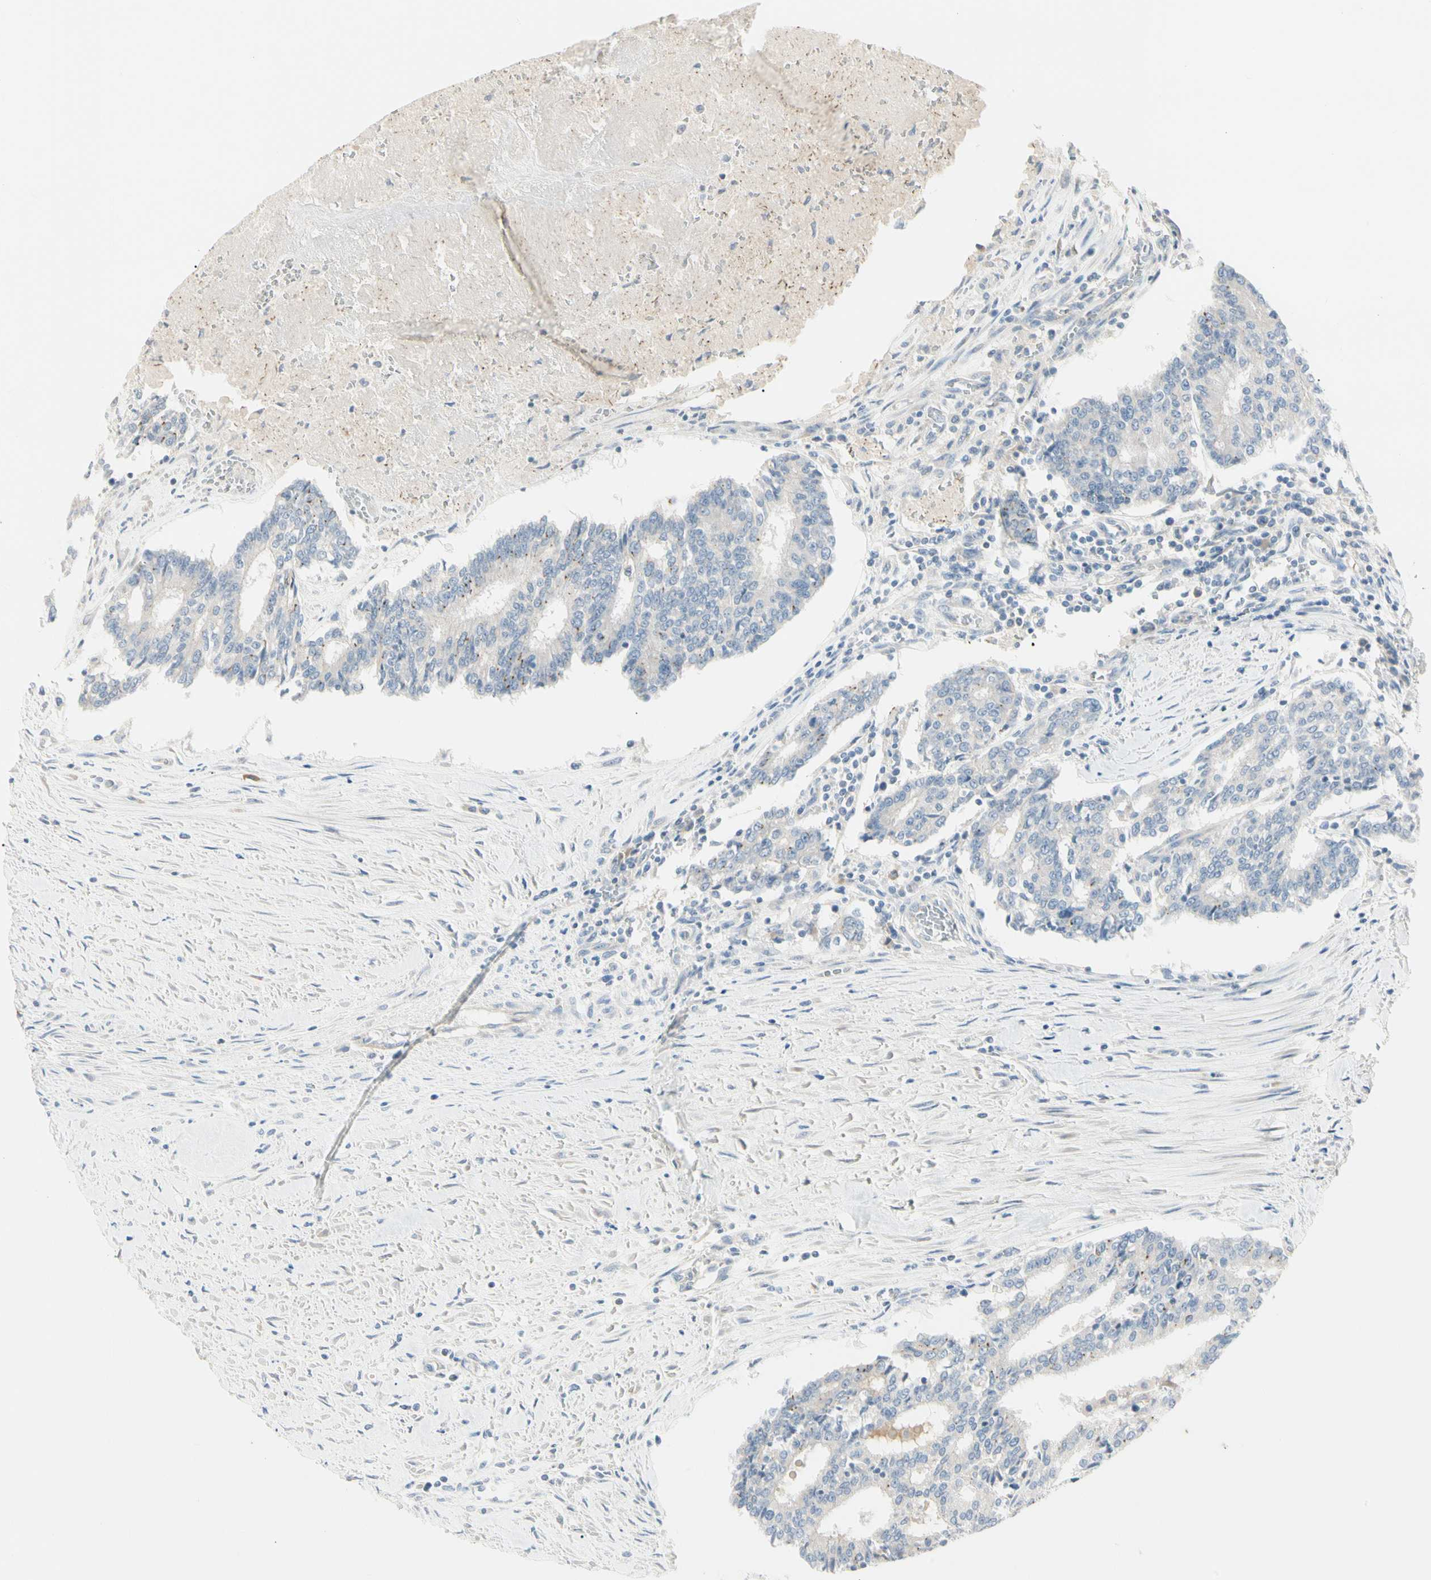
{"staining": {"intensity": "negative", "quantity": "none", "location": "none"}, "tissue": "prostate cancer", "cell_type": "Tumor cells", "image_type": "cancer", "snomed": [{"axis": "morphology", "description": "Adenocarcinoma, High grade"}, {"axis": "topography", "description": "Prostate"}], "caption": "Immunohistochemistry (IHC) histopathology image of prostate cancer stained for a protein (brown), which demonstrates no positivity in tumor cells. Nuclei are stained in blue.", "gene": "ALDH18A1", "patient": {"sex": "male", "age": 55}}